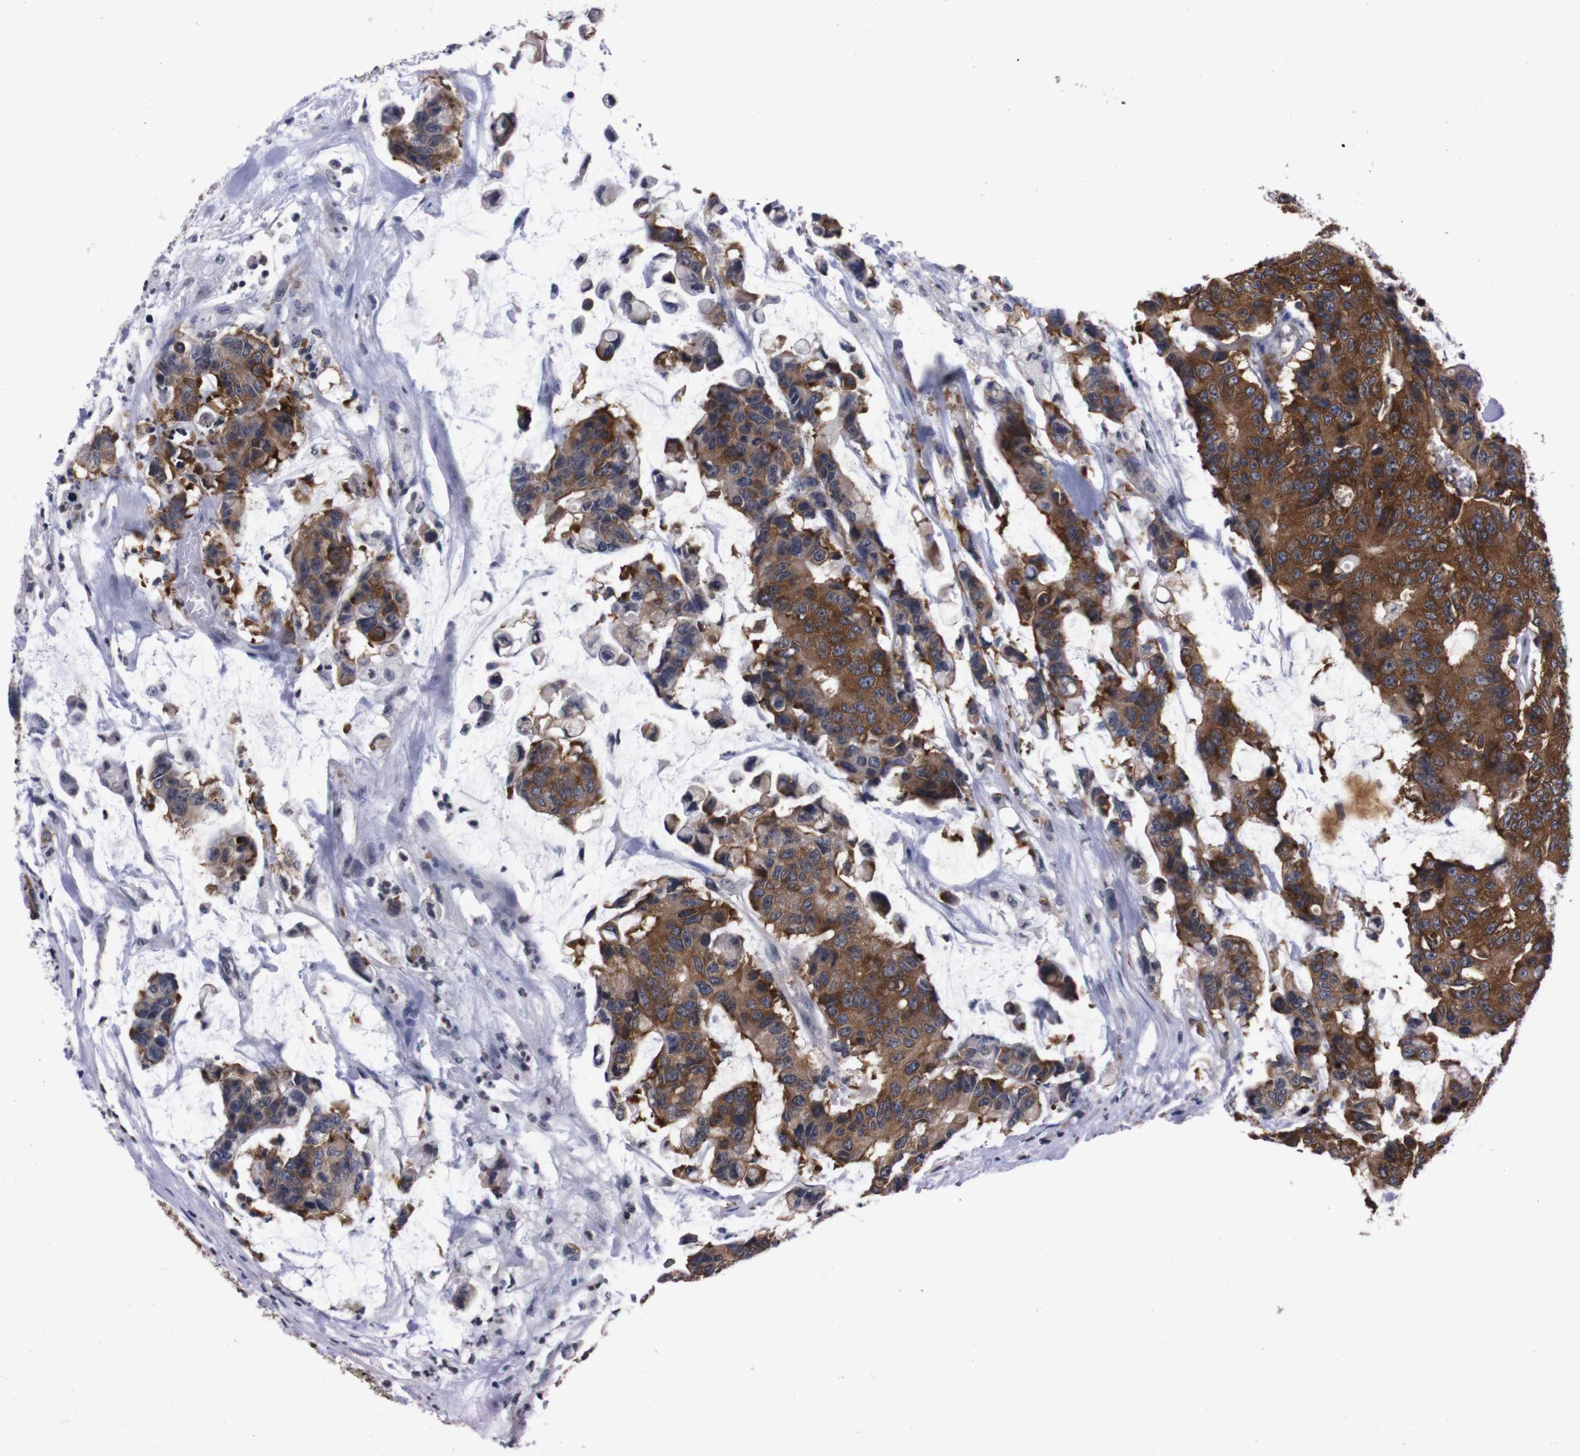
{"staining": {"intensity": "strong", "quantity": ">75%", "location": "cytoplasmic/membranous"}, "tissue": "colorectal cancer", "cell_type": "Tumor cells", "image_type": "cancer", "snomed": [{"axis": "morphology", "description": "Adenocarcinoma, NOS"}, {"axis": "topography", "description": "Colon"}], "caption": "A high amount of strong cytoplasmic/membranous staining is seen in about >75% of tumor cells in colorectal cancer (adenocarcinoma) tissue.", "gene": "TNFRSF21", "patient": {"sex": "female", "age": 86}}